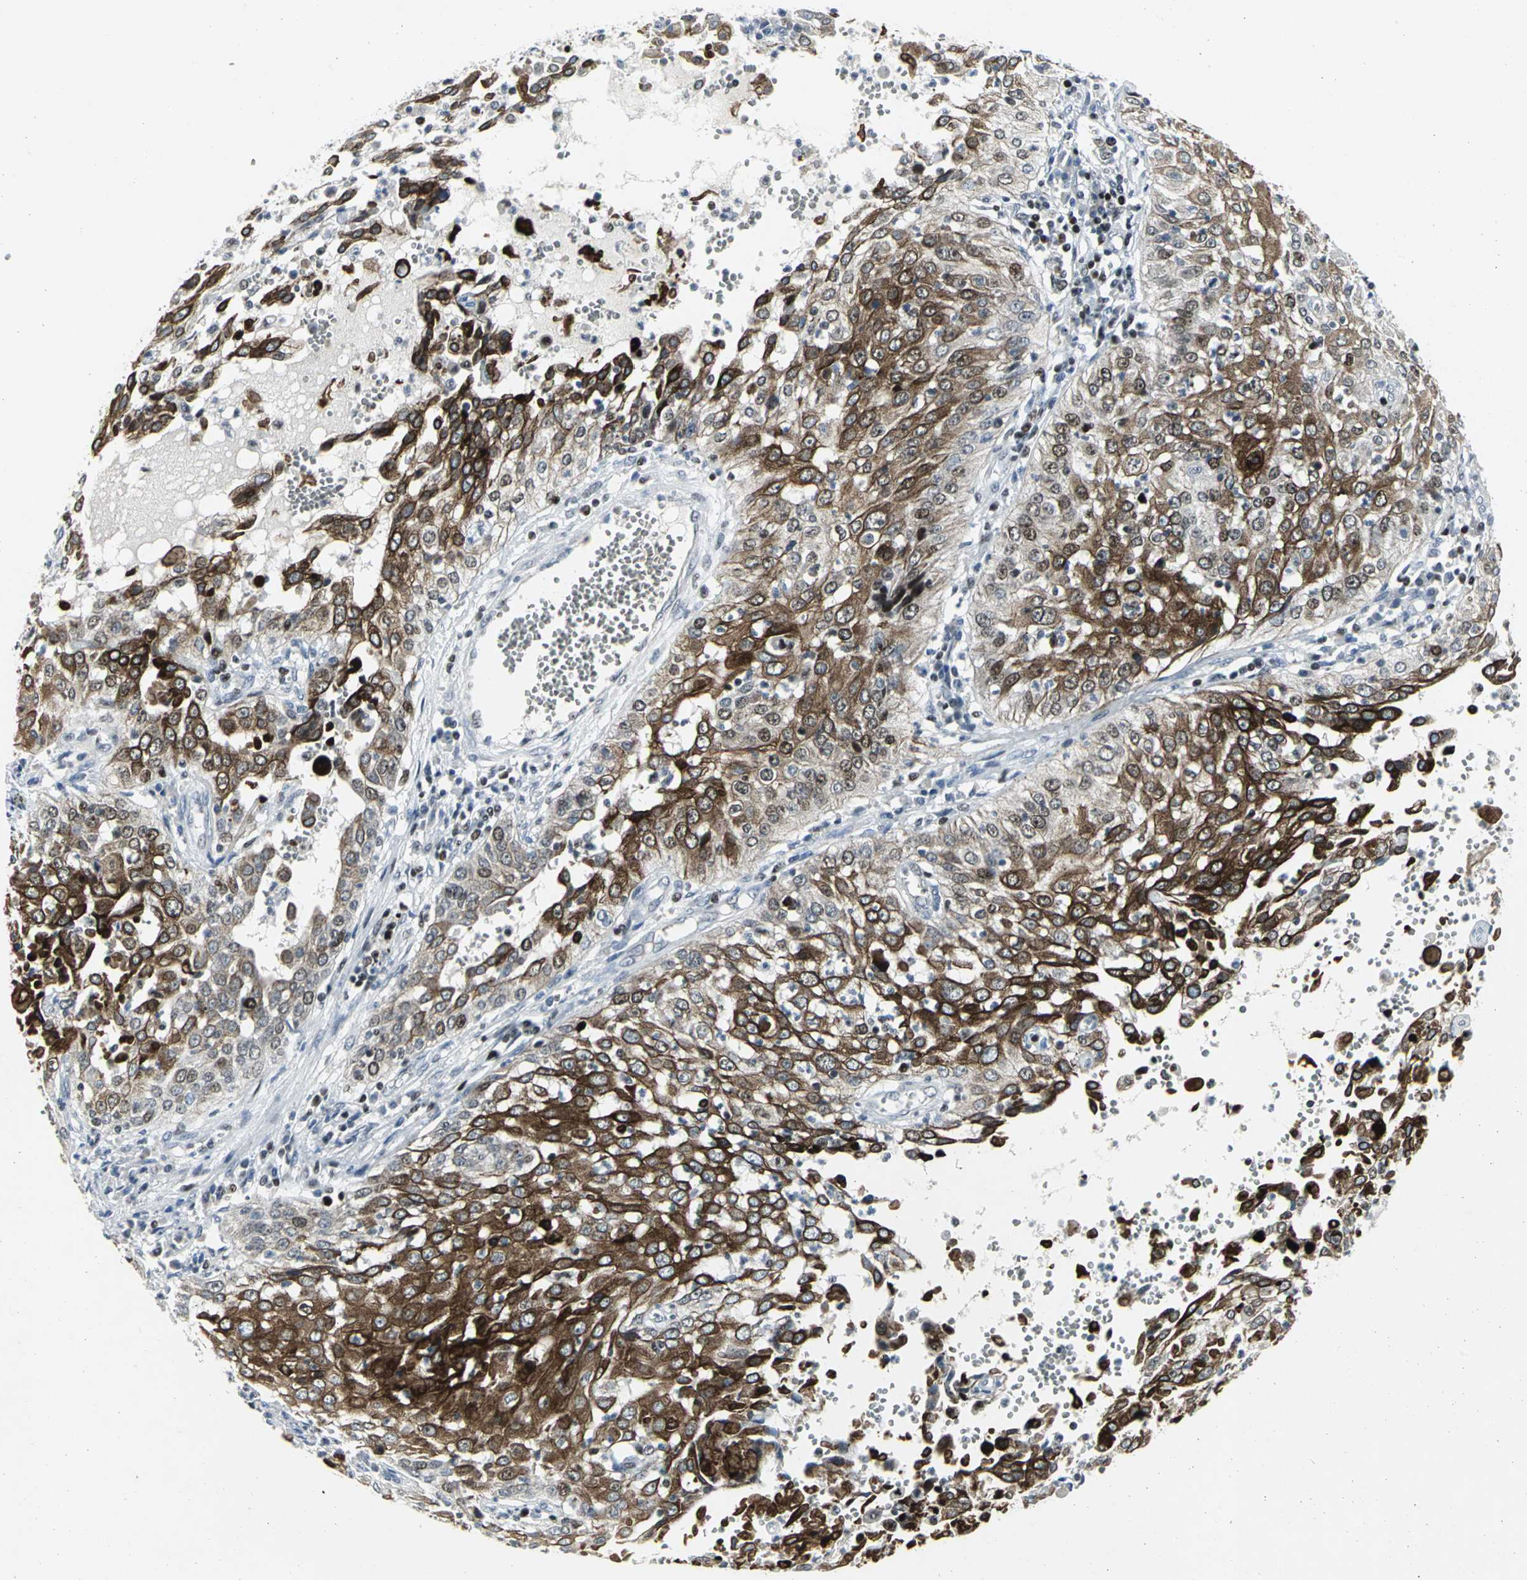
{"staining": {"intensity": "strong", "quantity": ">75%", "location": "cytoplasmic/membranous"}, "tissue": "cervical cancer", "cell_type": "Tumor cells", "image_type": "cancer", "snomed": [{"axis": "morphology", "description": "Squamous cell carcinoma, NOS"}, {"axis": "topography", "description": "Cervix"}], "caption": "Cervical cancer stained with a protein marker reveals strong staining in tumor cells.", "gene": "RPA1", "patient": {"sex": "female", "age": 39}}